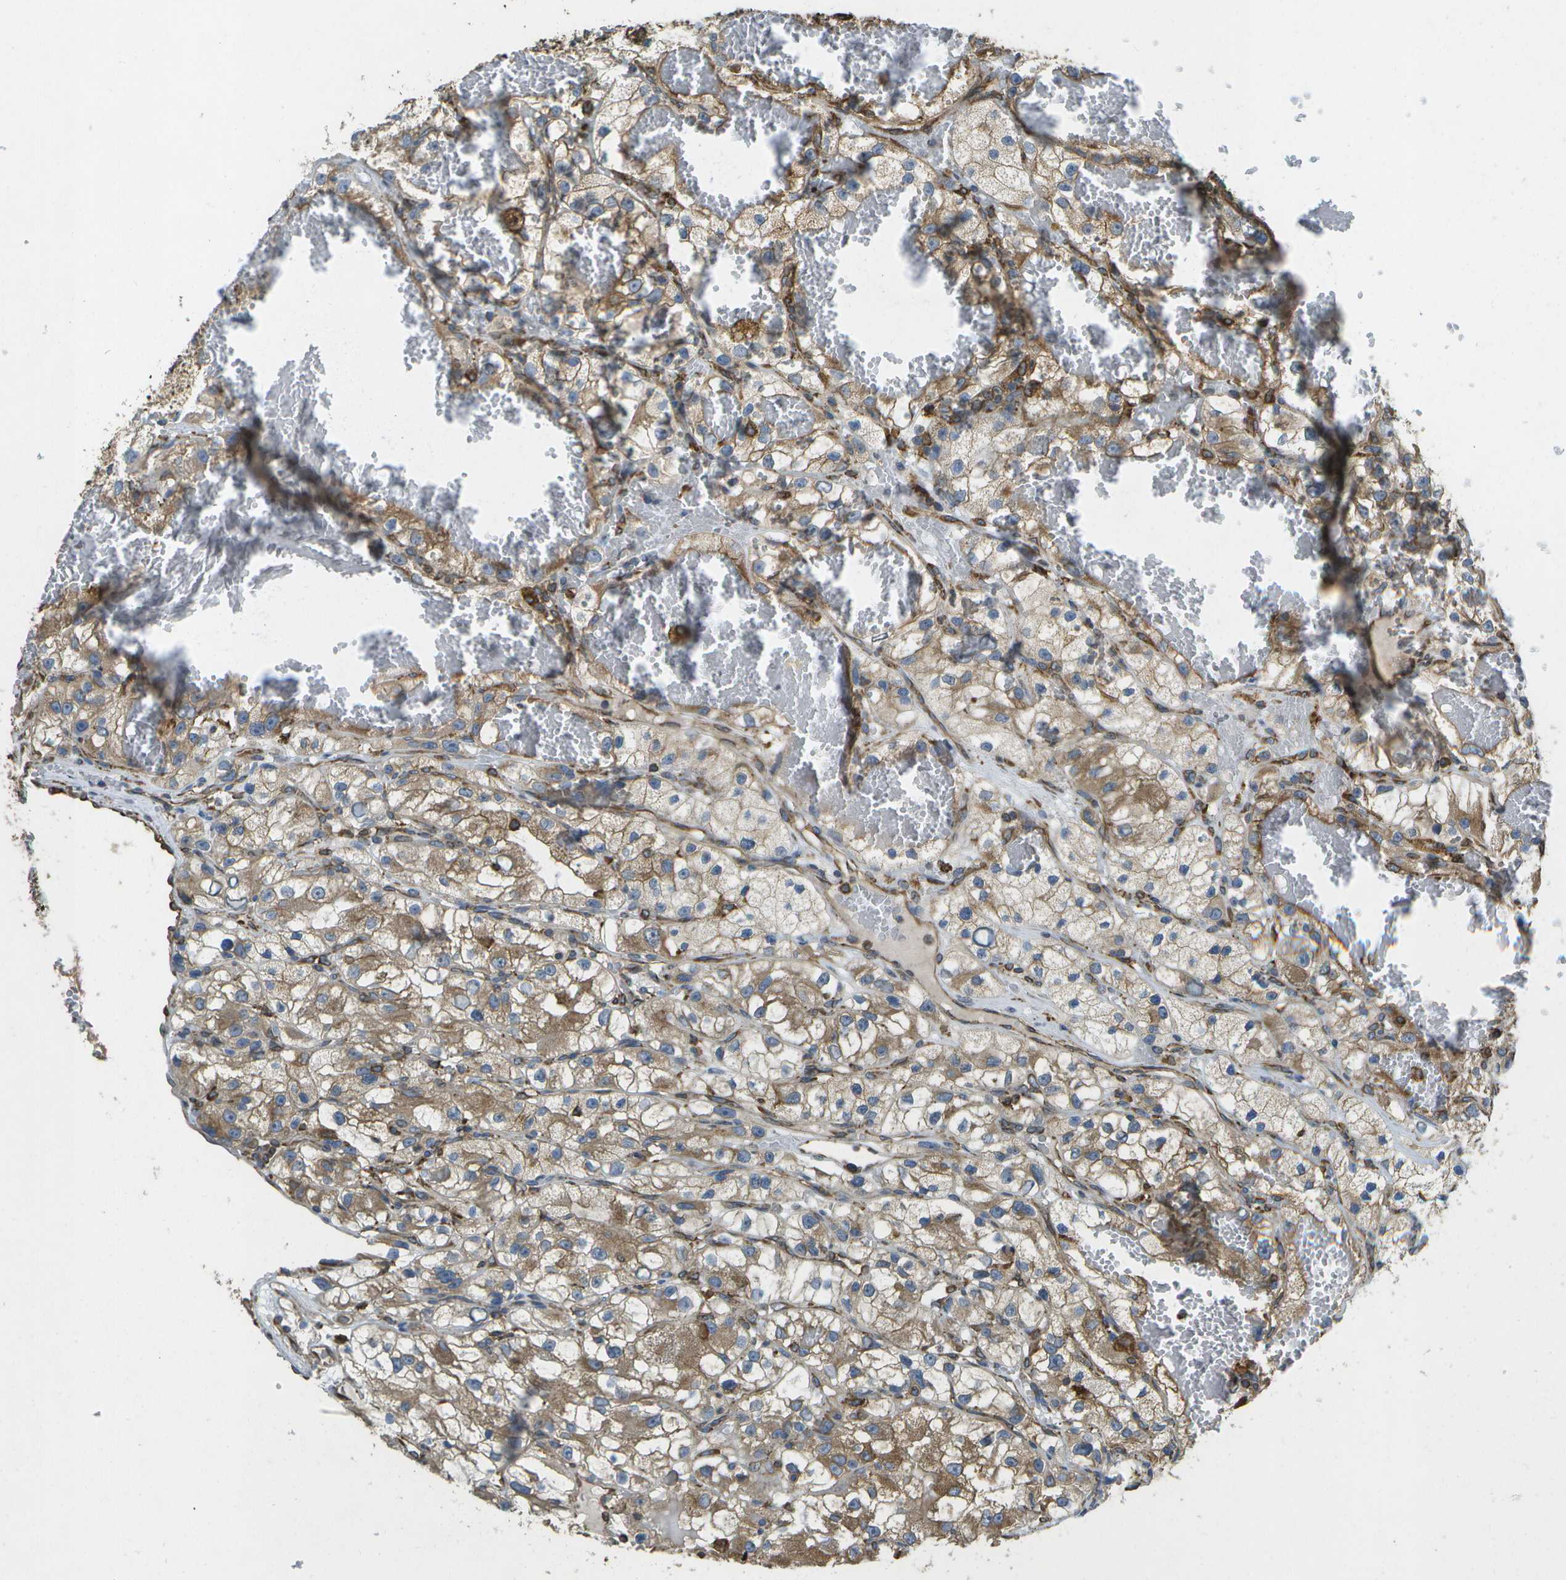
{"staining": {"intensity": "moderate", "quantity": "<25%", "location": "cytoplasmic/membranous"}, "tissue": "renal cancer", "cell_type": "Tumor cells", "image_type": "cancer", "snomed": [{"axis": "morphology", "description": "Adenocarcinoma, NOS"}, {"axis": "topography", "description": "Kidney"}], "caption": "A high-resolution image shows immunohistochemistry (IHC) staining of renal adenocarcinoma, which exhibits moderate cytoplasmic/membranous positivity in approximately <25% of tumor cells. (Brightfield microscopy of DAB IHC at high magnification).", "gene": "PDIA4", "patient": {"sex": "female", "age": 57}}